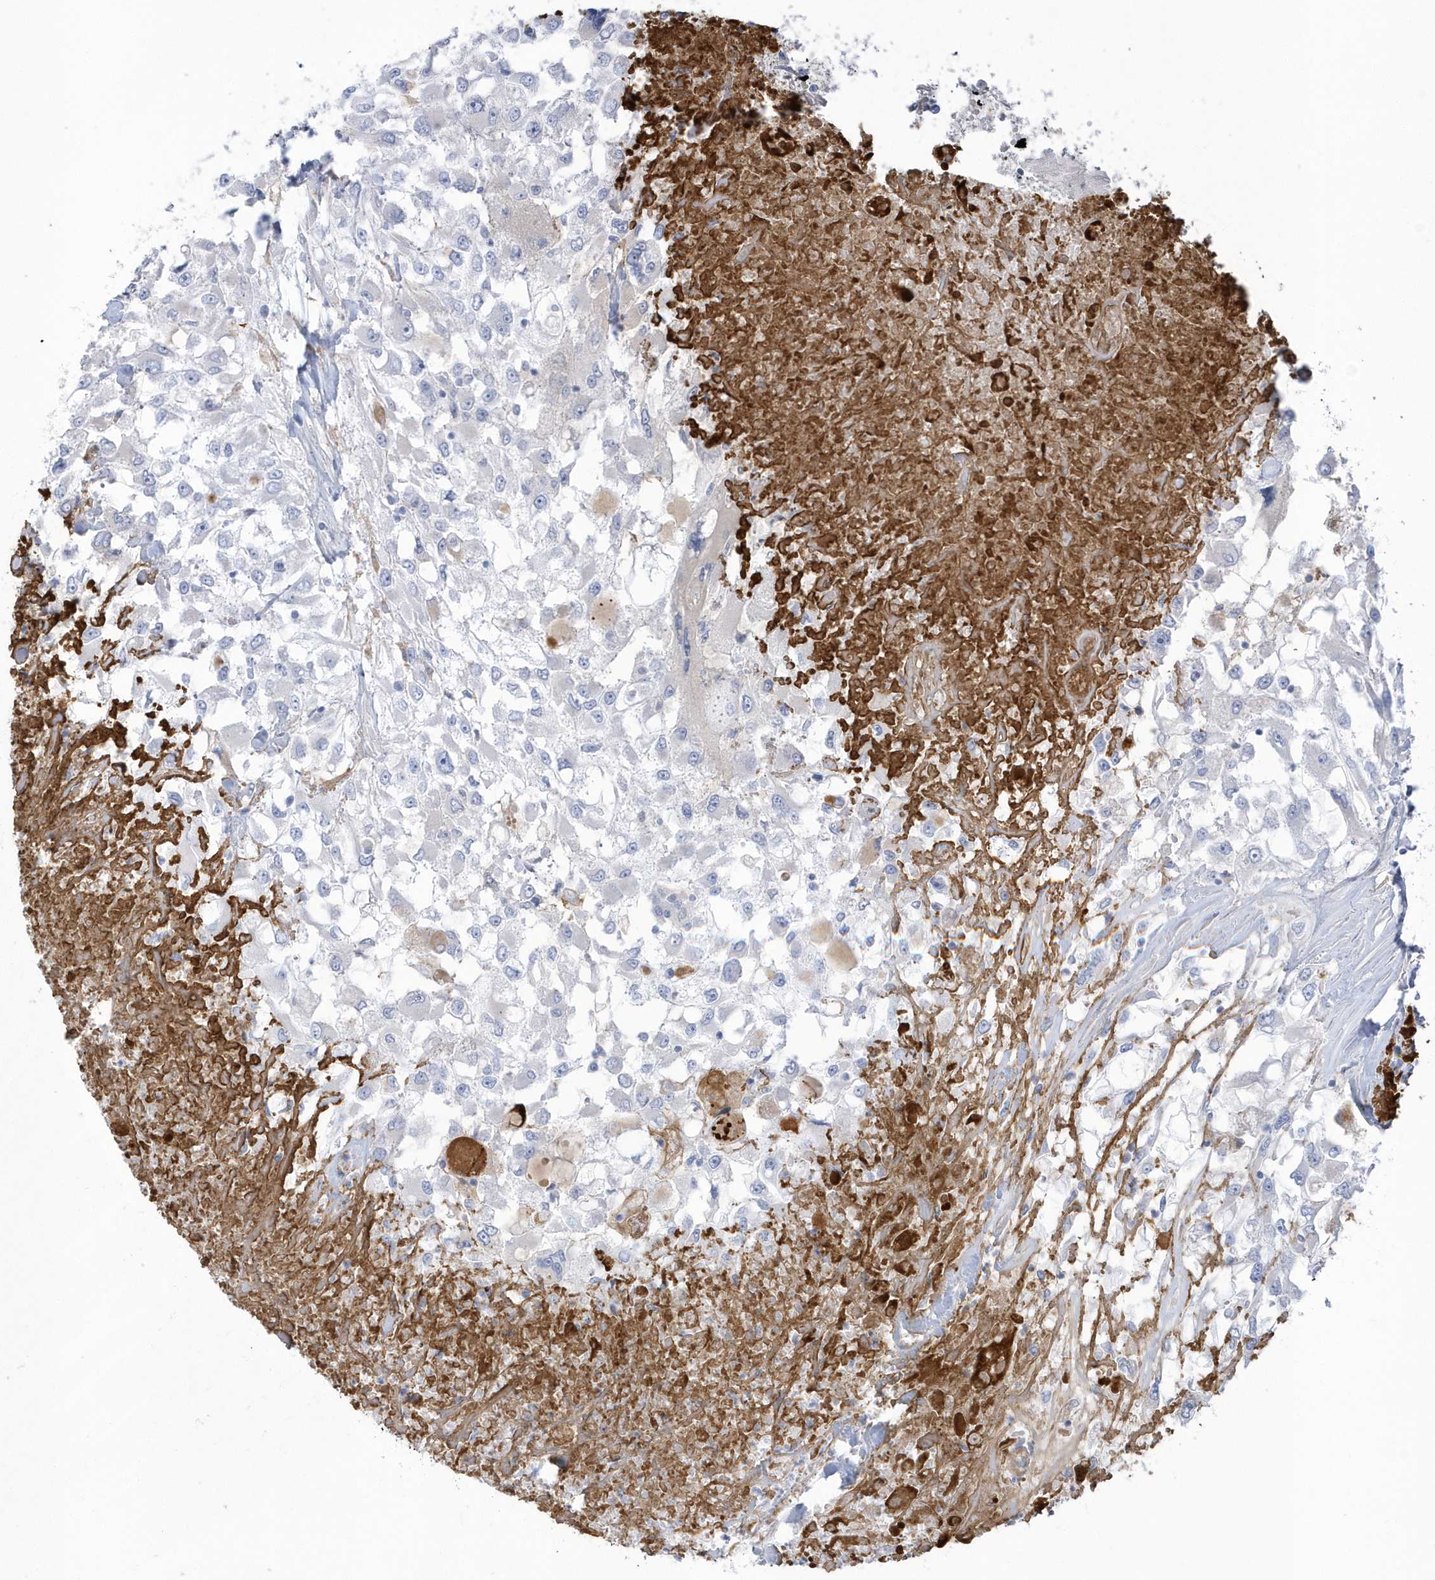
{"staining": {"intensity": "negative", "quantity": "none", "location": "none"}, "tissue": "renal cancer", "cell_type": "Tumor cells", "image_type": "cancer", "snomed": [{"axis": "morphology", "description": "Adenocarcinoma, NOS"}, {"axis": "topography", "description": "Kidney"}], "caption": "A high-resolution histopathology image shows immunohistochemistry (IHC) staining of renal cancer (adenocarcinoma), which exhibits no significant positivity in tumor cells.", "gene": "SEMA3D", "patient": {"sex": "female", "age": 52}}